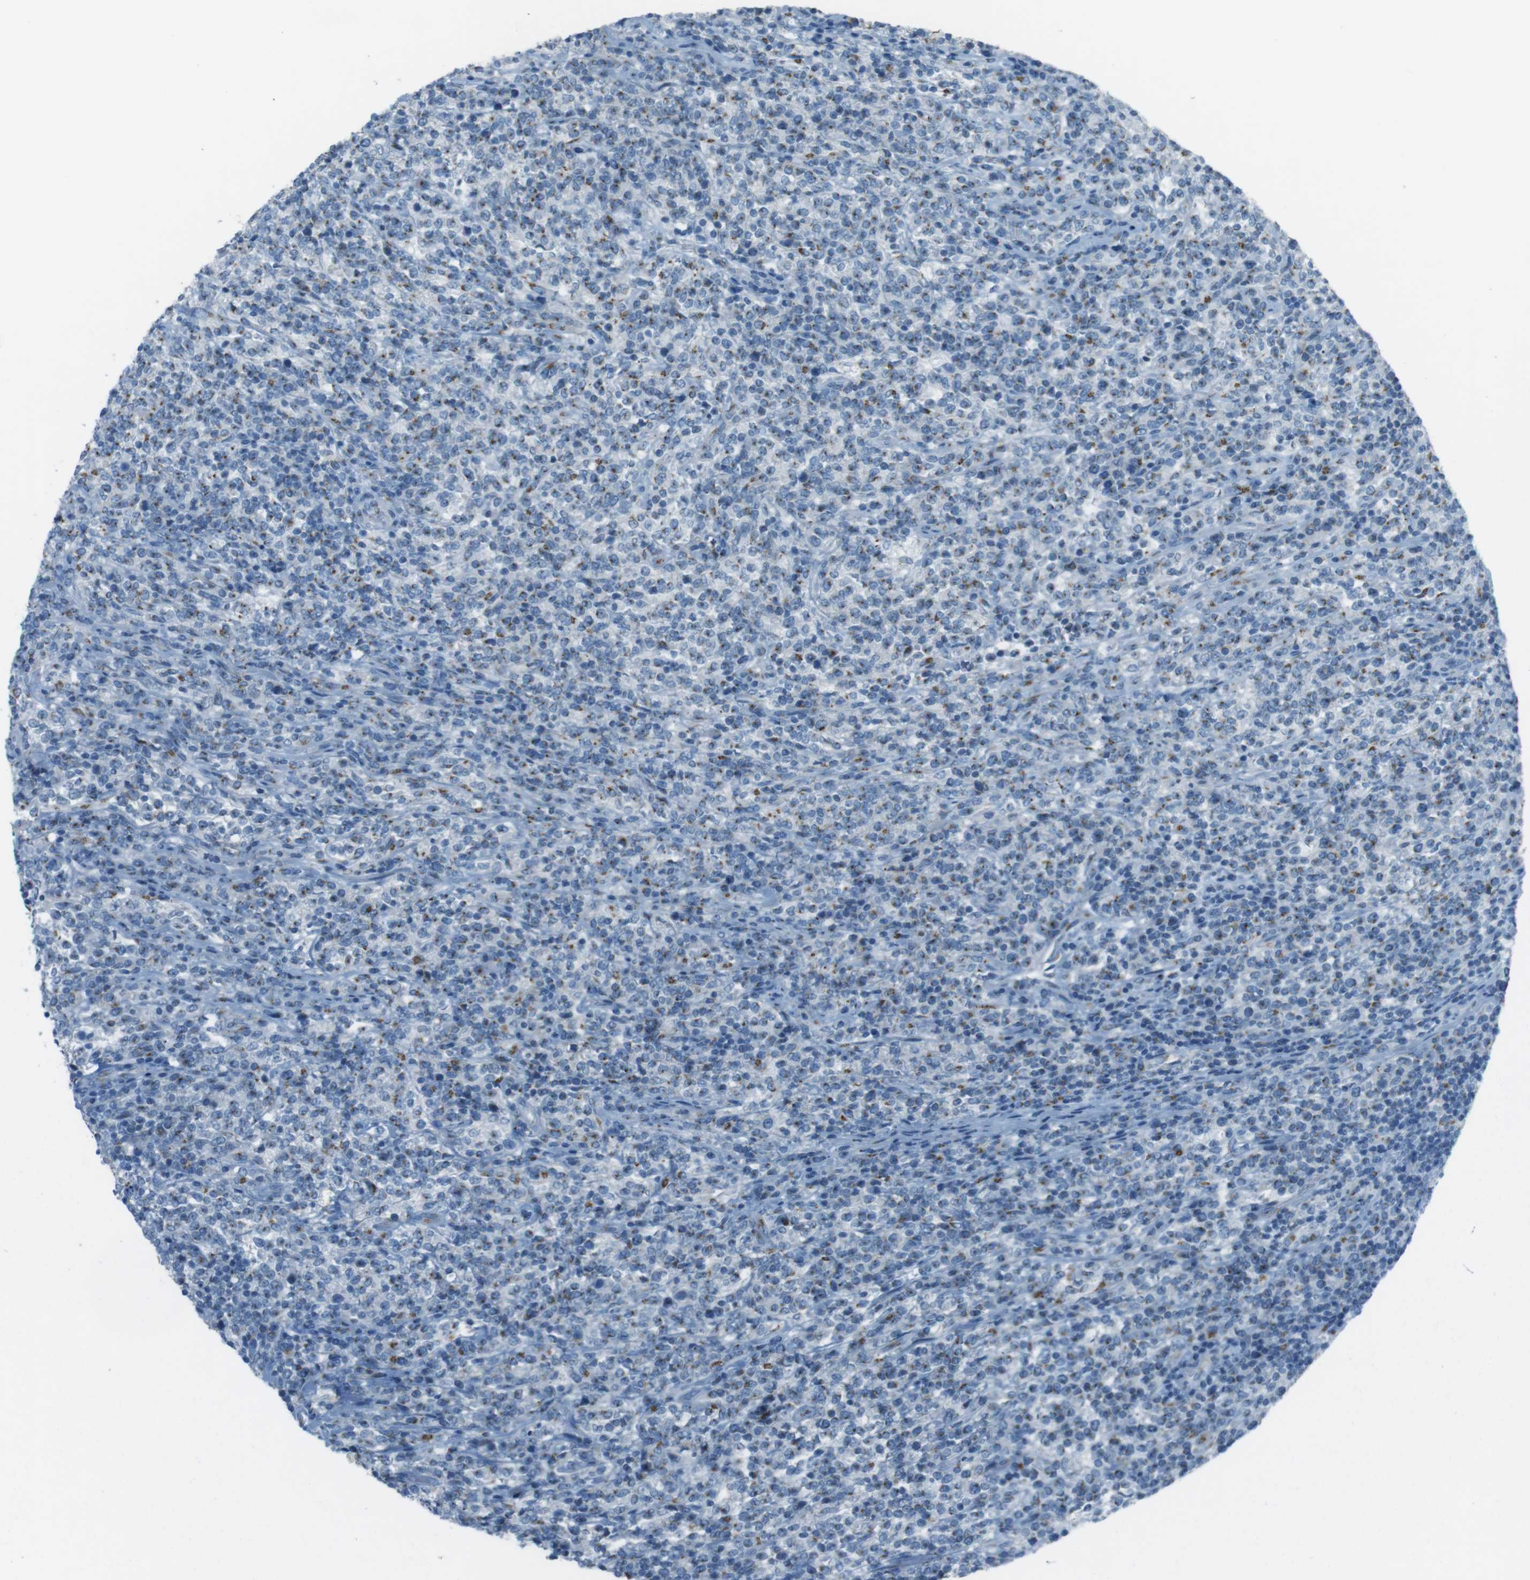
{"staining": {"intensity": "moderate", "quantity": "25%-75%", "location": "cytoplasmic/membranous"}, "tissue": "lymphoma", "cell_type": "Tumor cells", "image_type": "cancer", "snomed": [{"axis": "morphology", "description": "Malignant lymphoma, non-Hodgkin's type, High grade"}, {"axis": "topography", "description": "Soft tissue"}], "caption": "Malignant lymphoma, non-Hodgkin's type (high-grade) tissue demonstrates moderate cytoplasmic/membranous positivity in approximately 25%-75% of tumor cells, visualized by immunohistochemistry.", "gene": "TXNDC15", "patient": {"sex": "male", "age": 18}}